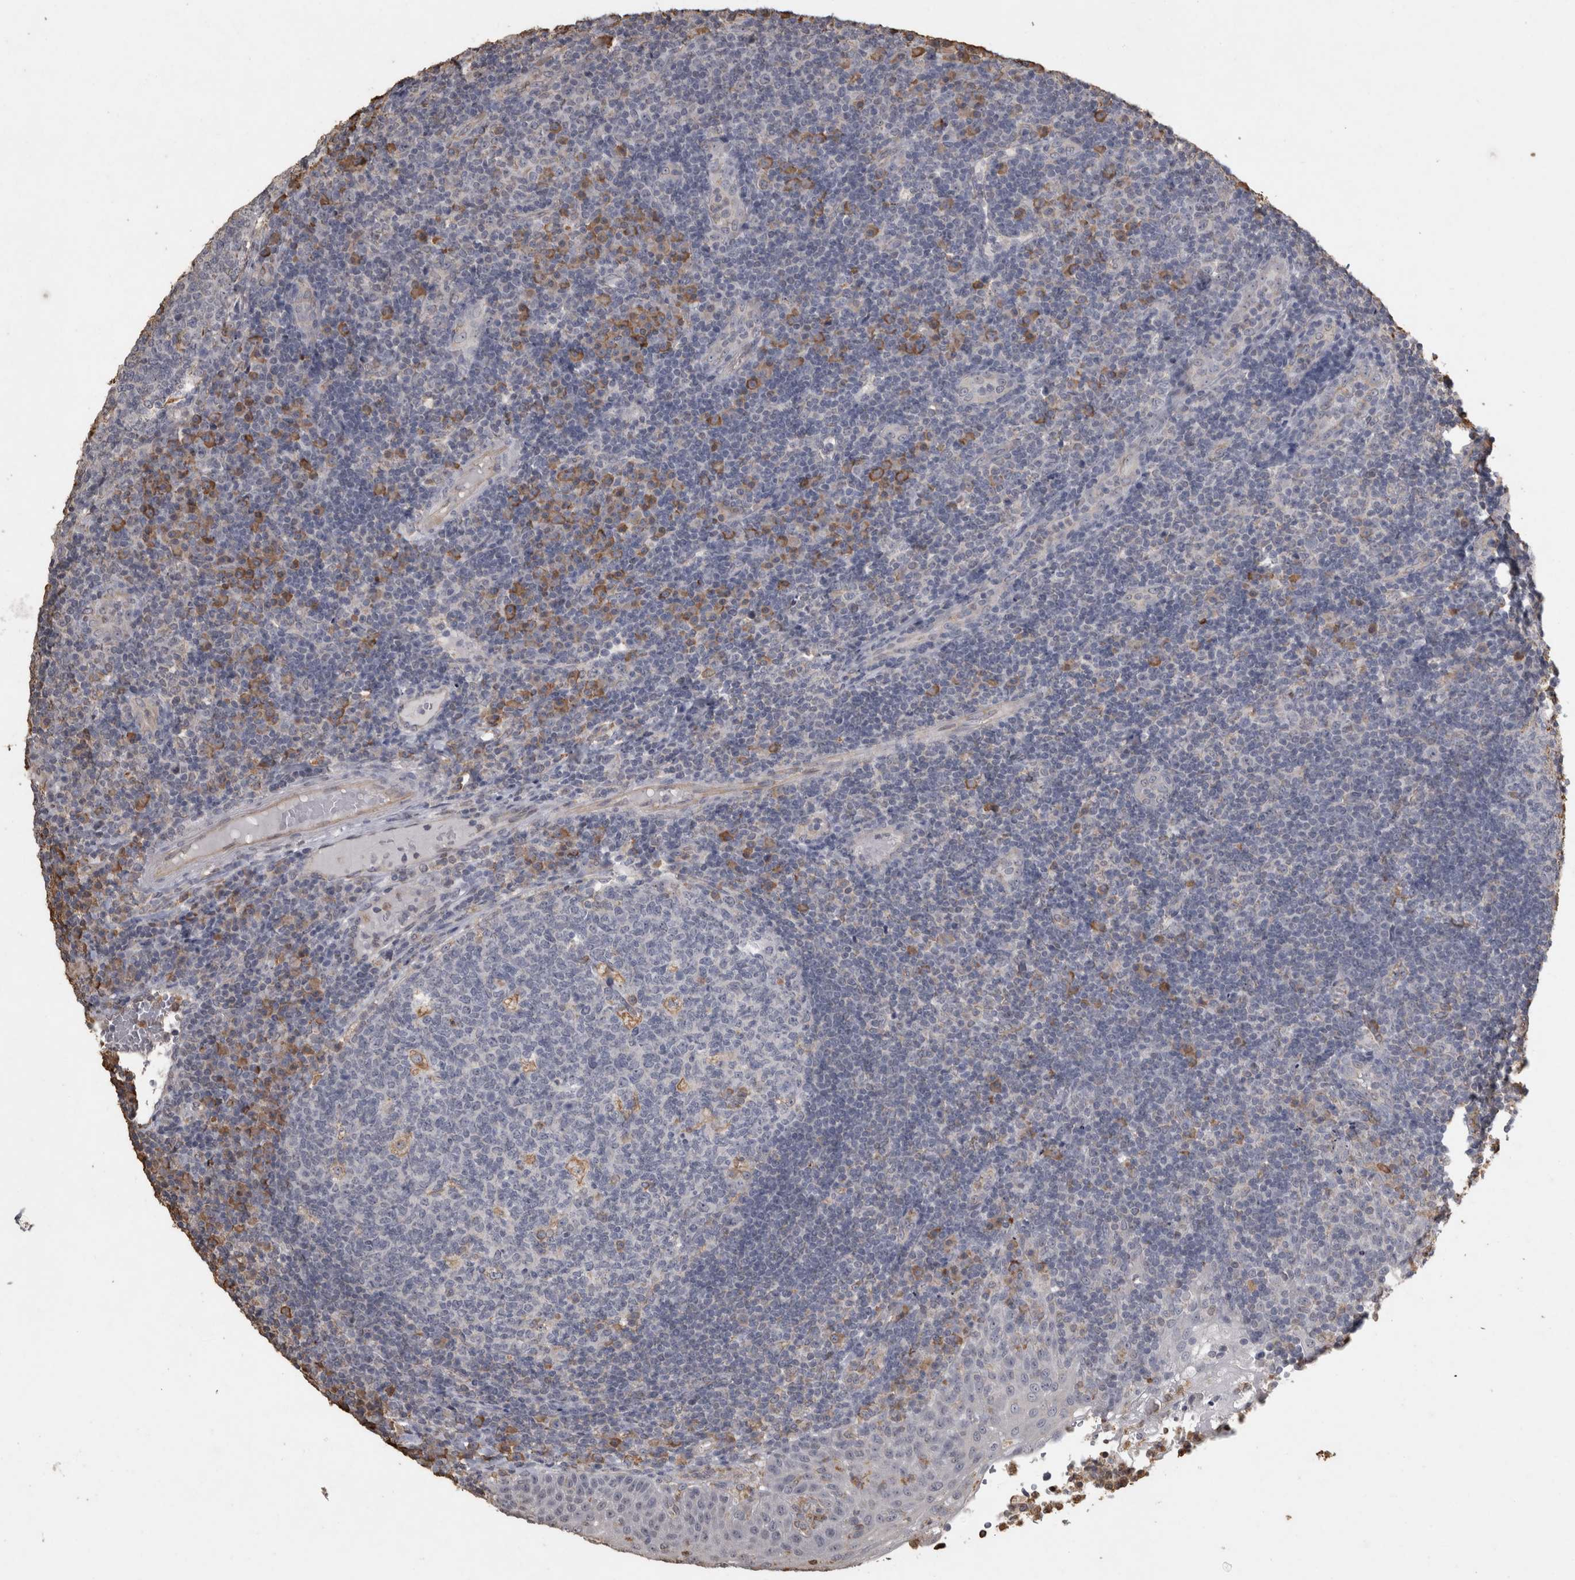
{"staining": {"intensity": "moderate", "quantity": "<25%", "location": "cytoplasmic/membranous"}, "tissue": "tonsil", "cell_type": "Germinal center cells", "image_type": "normal", "snomed": [{"axis": "morphology", "description": "Normal tissue, NOS"}, {"axis": "topography", "description": "Tonsil"}], "caption": "Immunohistochemistry (IHC) of normal tonsil reveals low levels of moderate cytoplasmic/membranous positivity in about <25% of germinal center cells.", "gene": "REPS2", "patient": {"sex": "female", "age": 40}}